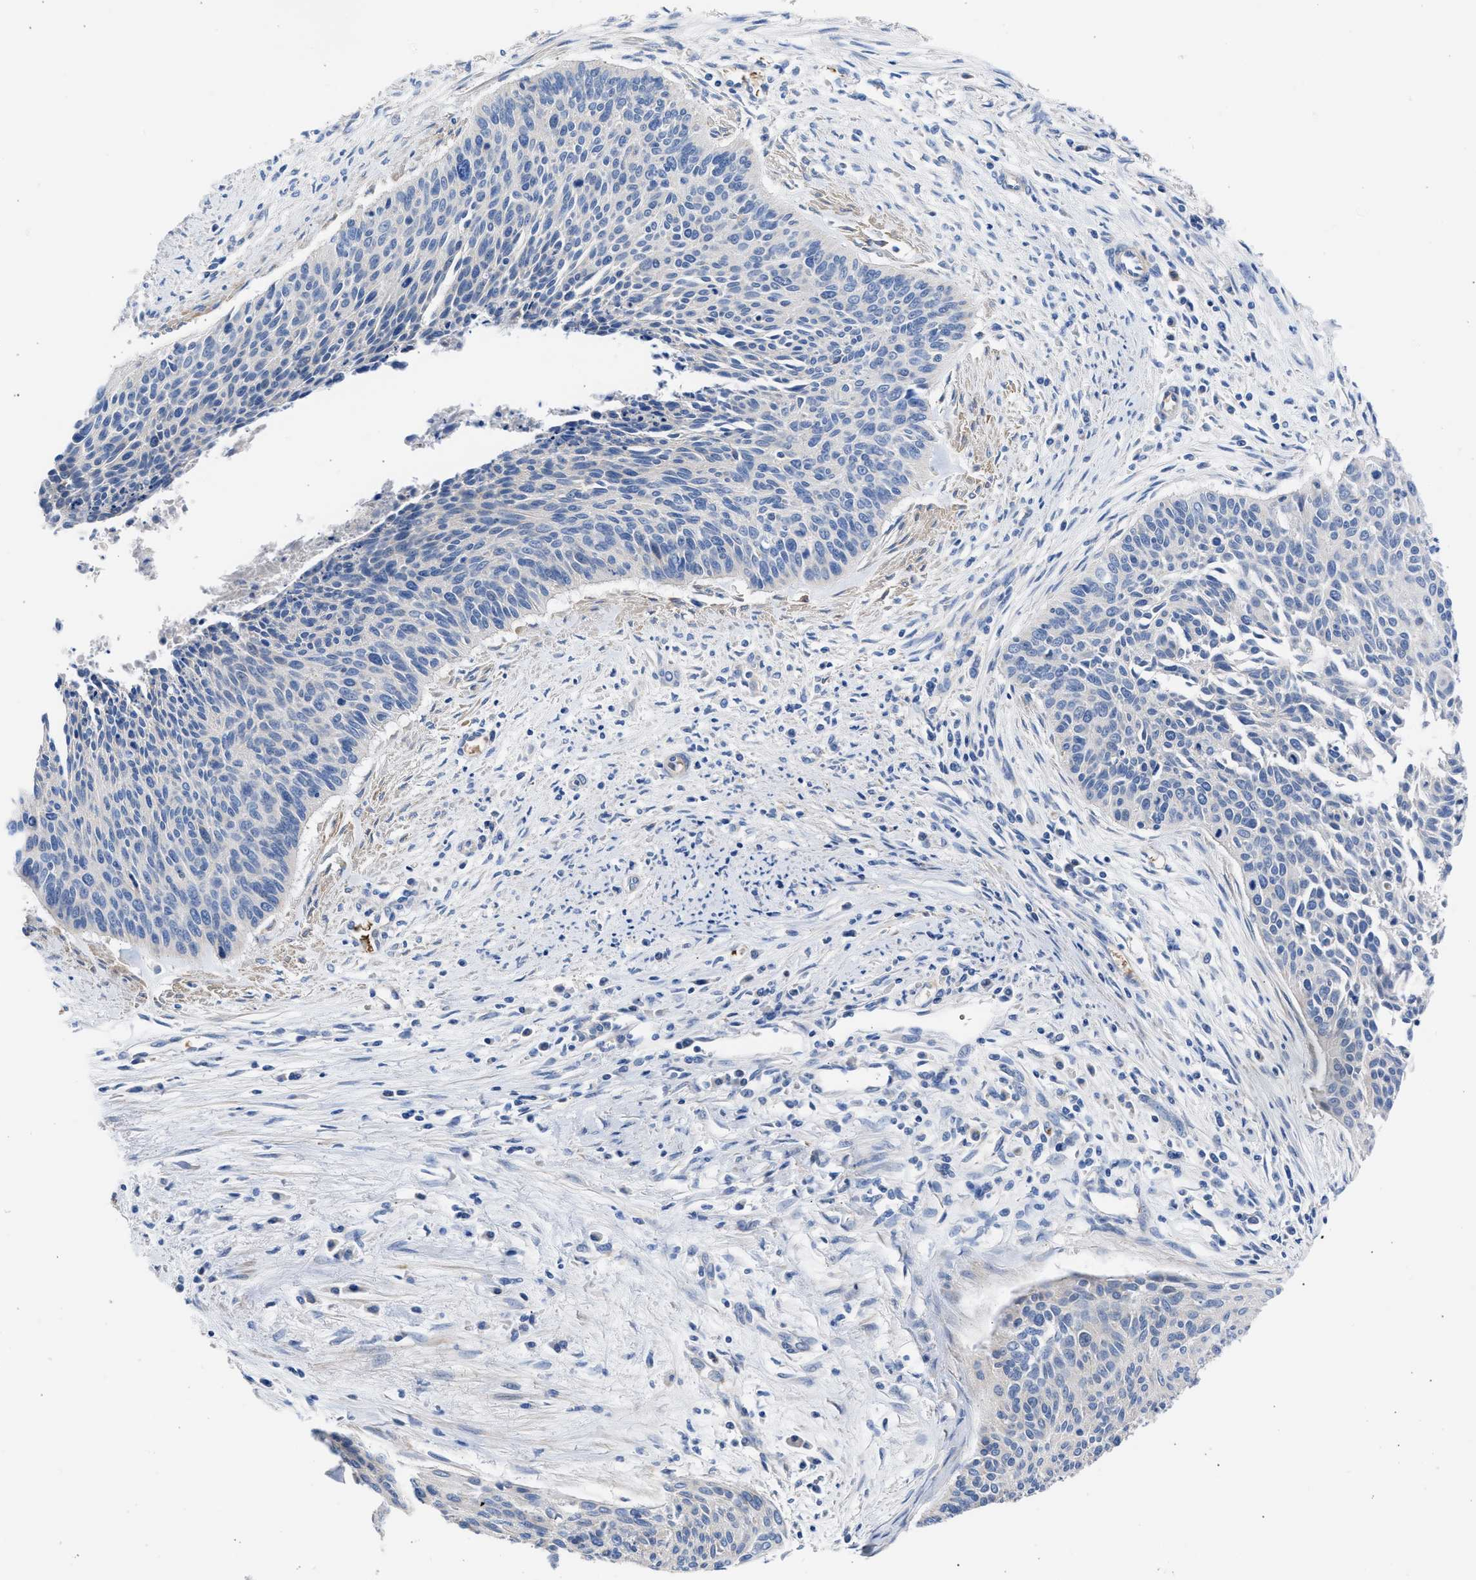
{"staining": {"intensity": "negative", "quantity": "none", "location": "none"}, "tissue": "cervical cancer", "cell_type": "Tumor cells", "image_type": "cancer", "snomed": [{"axis": "morphology", "description": "Squamous cell carcinoma, NOS"}, {"axis": "topography", "description": "Cervix"}], "caption": "Immunohistochemistry (IHC) micrograph of neoplastic tissue: human cervical cancer stained with DAB demonstrates no significant protein expression in tumor cells.", "gene": "BTG3", "patient": {"sex": "female", "age": 55}}